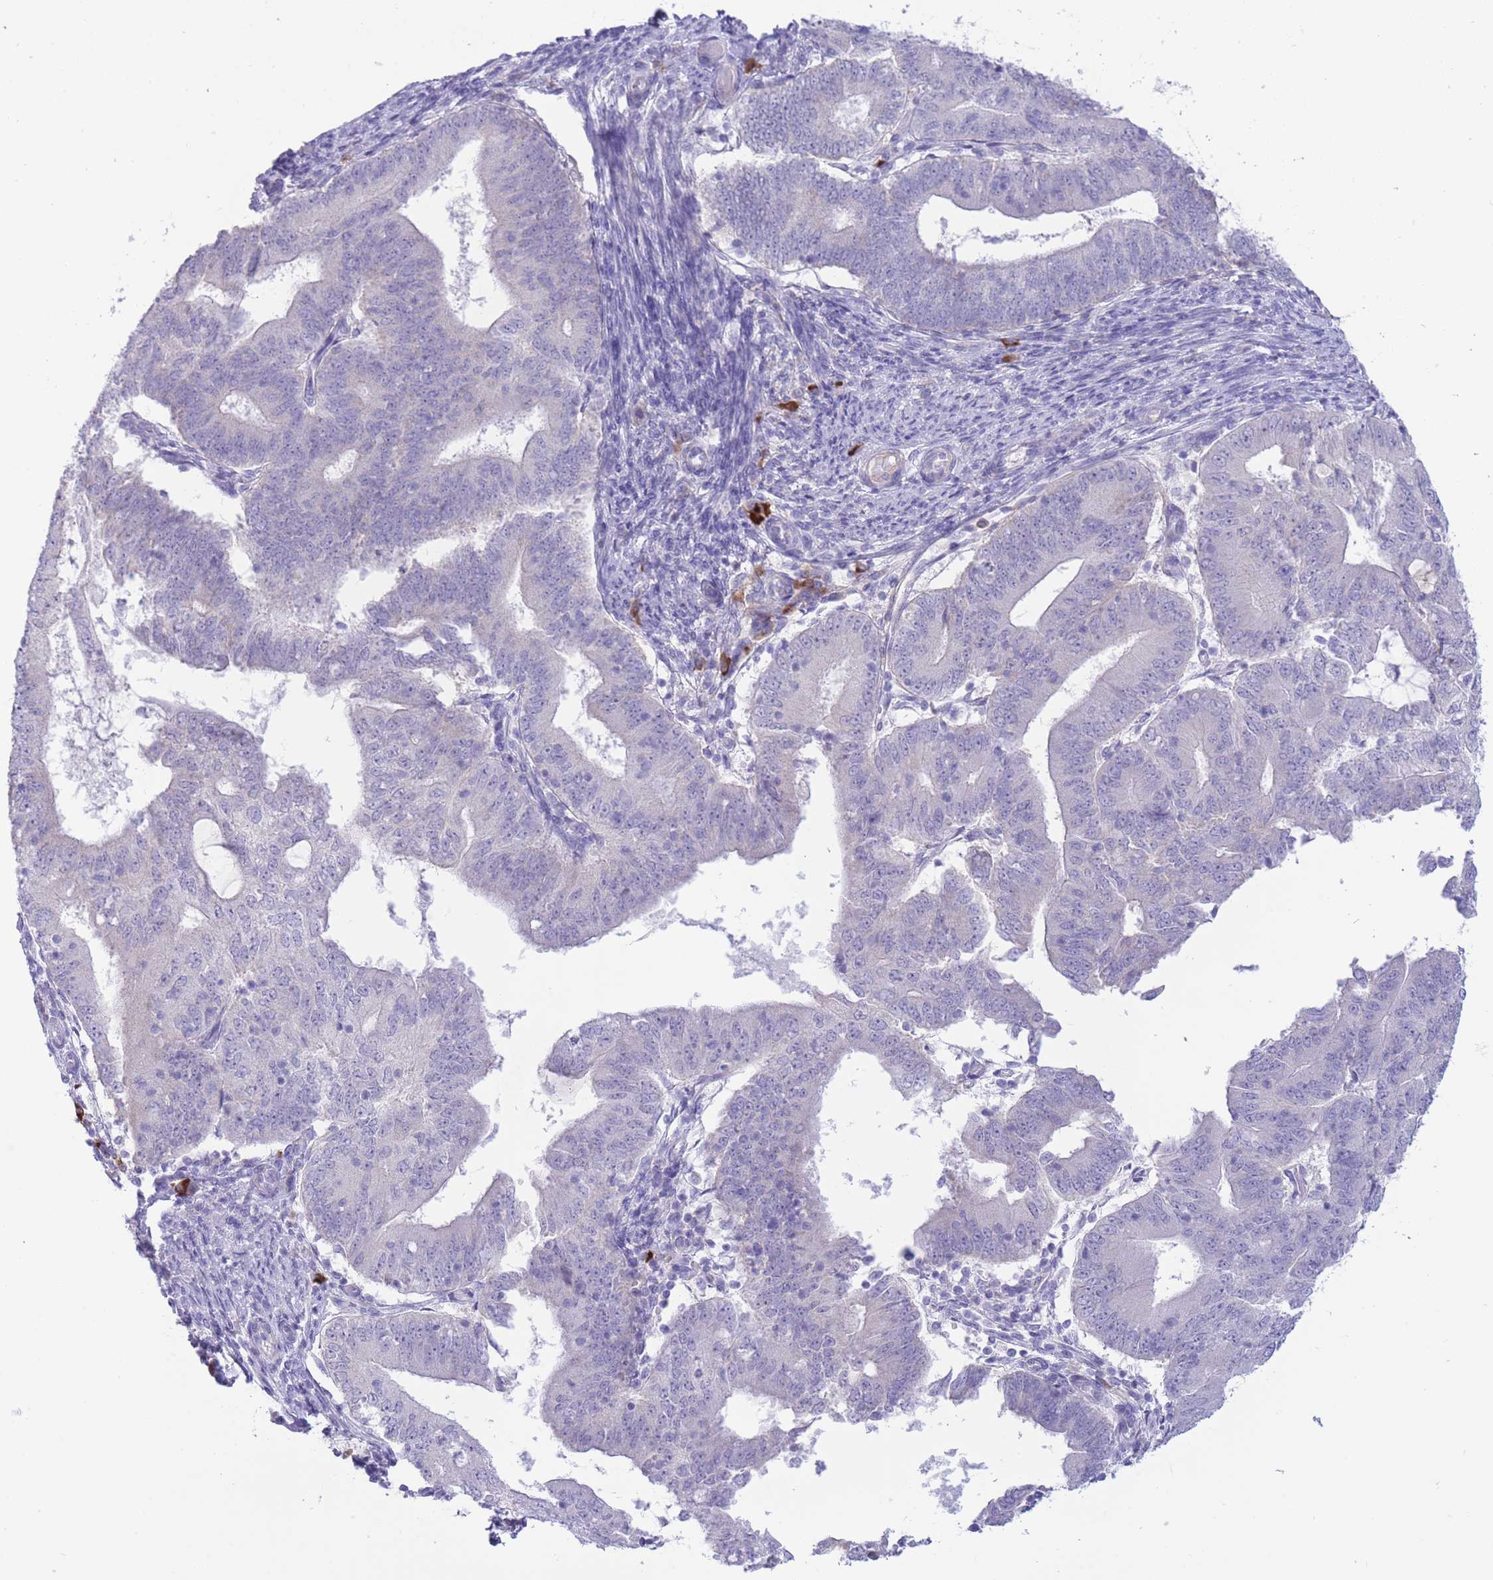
{"staining": {"intensity": "negative", "quantity": "none", "location": "none"}, "tissue": "endometrial cancer", "cell_type": "Tumor cells", "image_type": "cancer", "snomed": [{"axis": "morphology", "description": "Adenocarcinoma, NOS"}, {"axis": "topography", "description": "Endometrium"}], "caption": "High power microscopy micrograph of an immunohistochemistry micrograph of adenocarcinoma (endometrial), revealing no significant staining in tumor cells.", "gene": "ASAP3", "patient": {"sex": "female", "age": 70}}